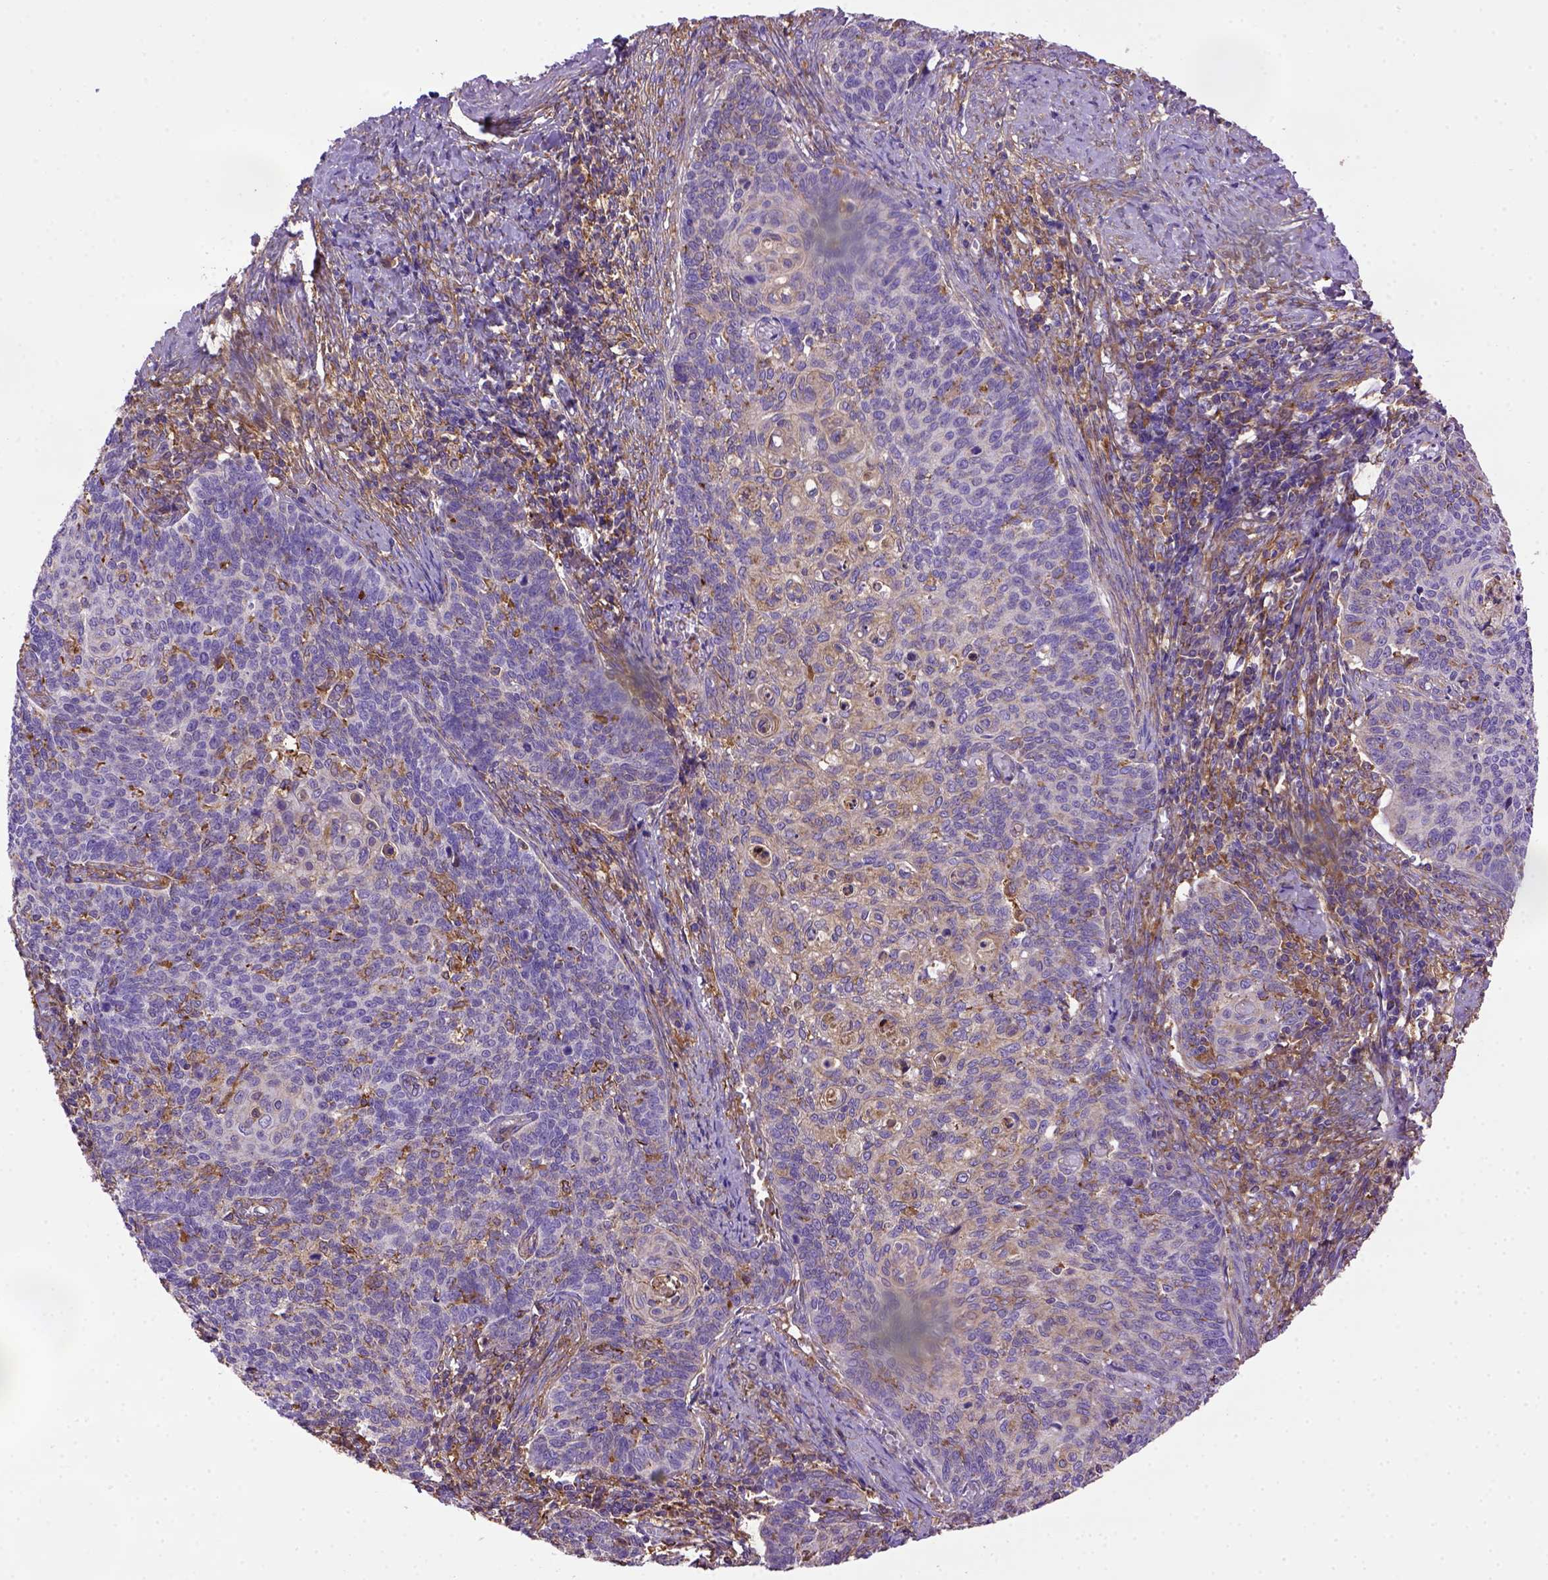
{"staining": {"intensity": "weak", "quantity": "25%-75%", "location": "cytoplasmic/membranous"}, "tissue": "cervical cancer", "cell_type": "Tumor cells", "image_type": "cancer", "snomed": [{"axis": "morphology", "description": "Normal tissue, NOS"}, {"axis": "morphology", "description": "Squamous cell carcinoma, NOS"}, {"axis": "topography", "description": "Cervix"}], "caption": "Immunohistochemistry (IHC) micrograph of human squamous cell carcinoma (cervical) stained for a protein (brown), which shows low levels of weak cytoplasmic/membranous expression in about 25%-75% of tumor cells.", "gene": "MVP", "patient": {"sex": "female", "age": 39}}